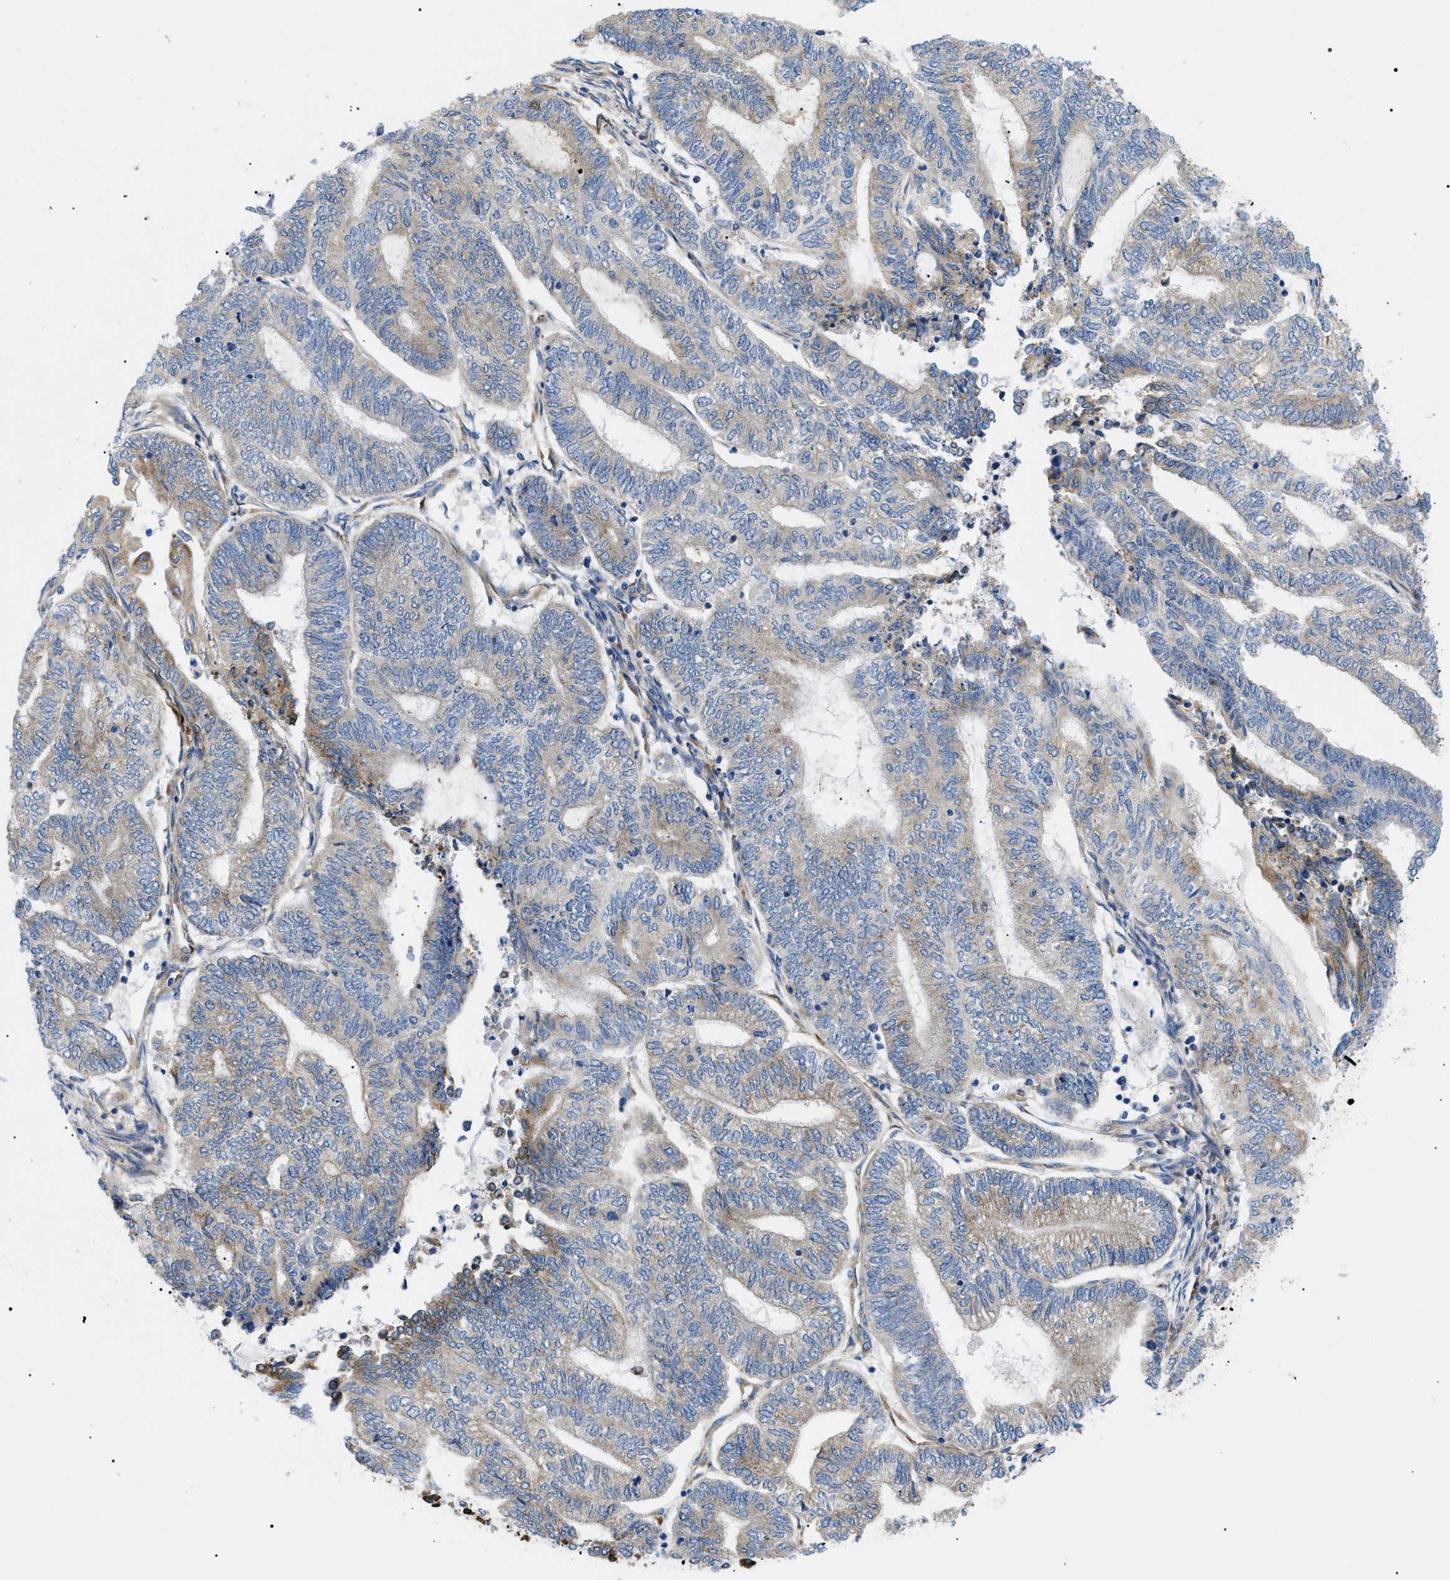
{"staining": {"intensity": "moderate", "quantity": "25%-75%", "location": "cytoplasmic/membranous"}, "tissue": "endometrial cancer", "cell_type": "Tumor cells", "image_type": "cancer", "snomed": [{"axis": "morphology", "description": "Adenocarcinoma, NOS"}, {"axis": "topography", "description": "Uterus"}, {"axis": "topography", "description": "Endometrium"}], "caption": "Endometrial cancer (adenocarcinoma) stained with IHC exhibits moderate cytoplasmic/membranous staining in about 25%-75% of tumor cells.", "gene": "HSPB8", "patient": {"sex": "female", "age": 70}}